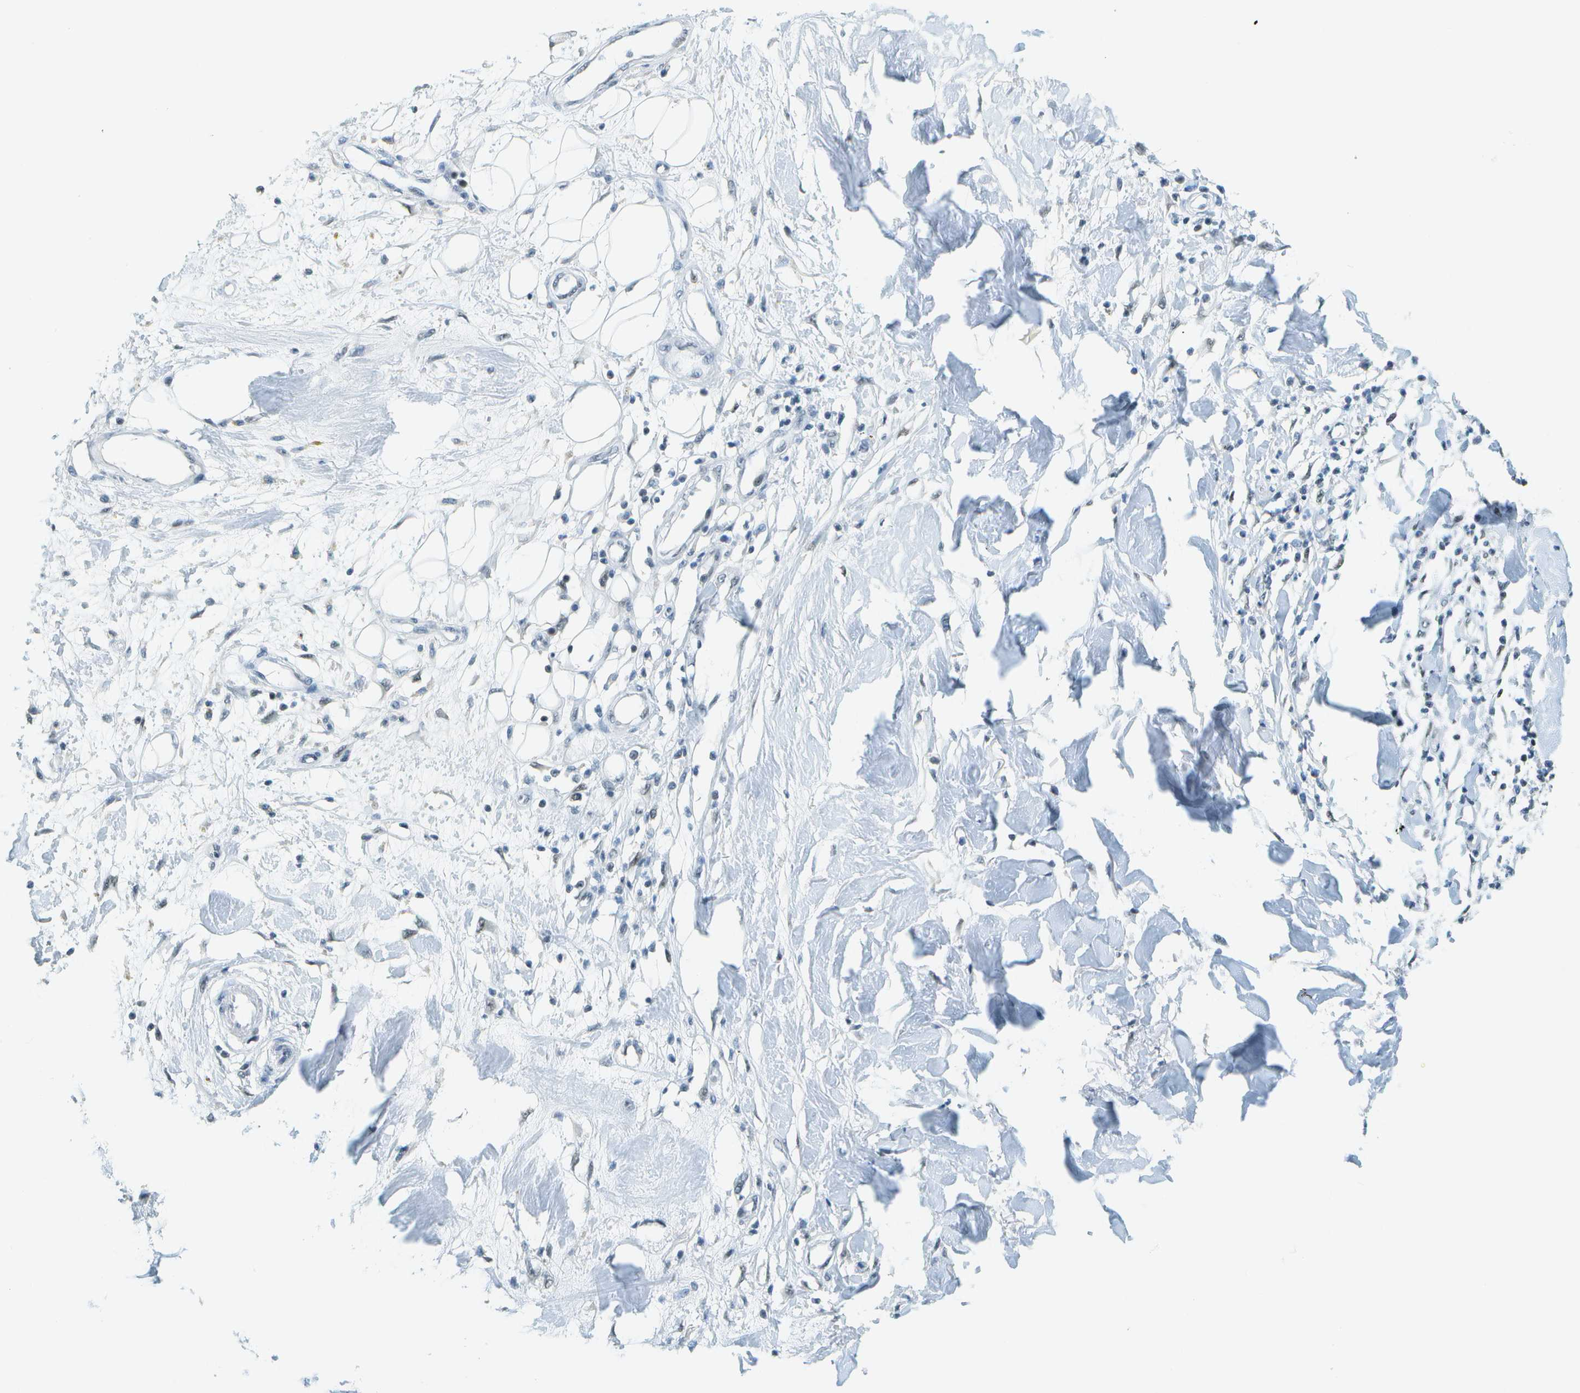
{"staining": {"intensity": "negative", "quantity": "none", "location": "none"}, "tissue": "adipose tissue", "cell_type": "Adipocytes", "image_type": "normal", "snomed": [{"axis": "morphology", "description": "Normal tissue, NOS"}, {"axis": "morphology", "description": "Squamous cell carcinoma, NOS"}, {"axis": "topography", "description": "Skin"}, {"axis": "topography", "description": "Peripheral nerve tissue"}], "caption": "The immunohistochemistry image has no significant staining in adipocytes of adipose tissue.", "gene": "NEK11", "patient": {"sex": "male", "age": 83}}